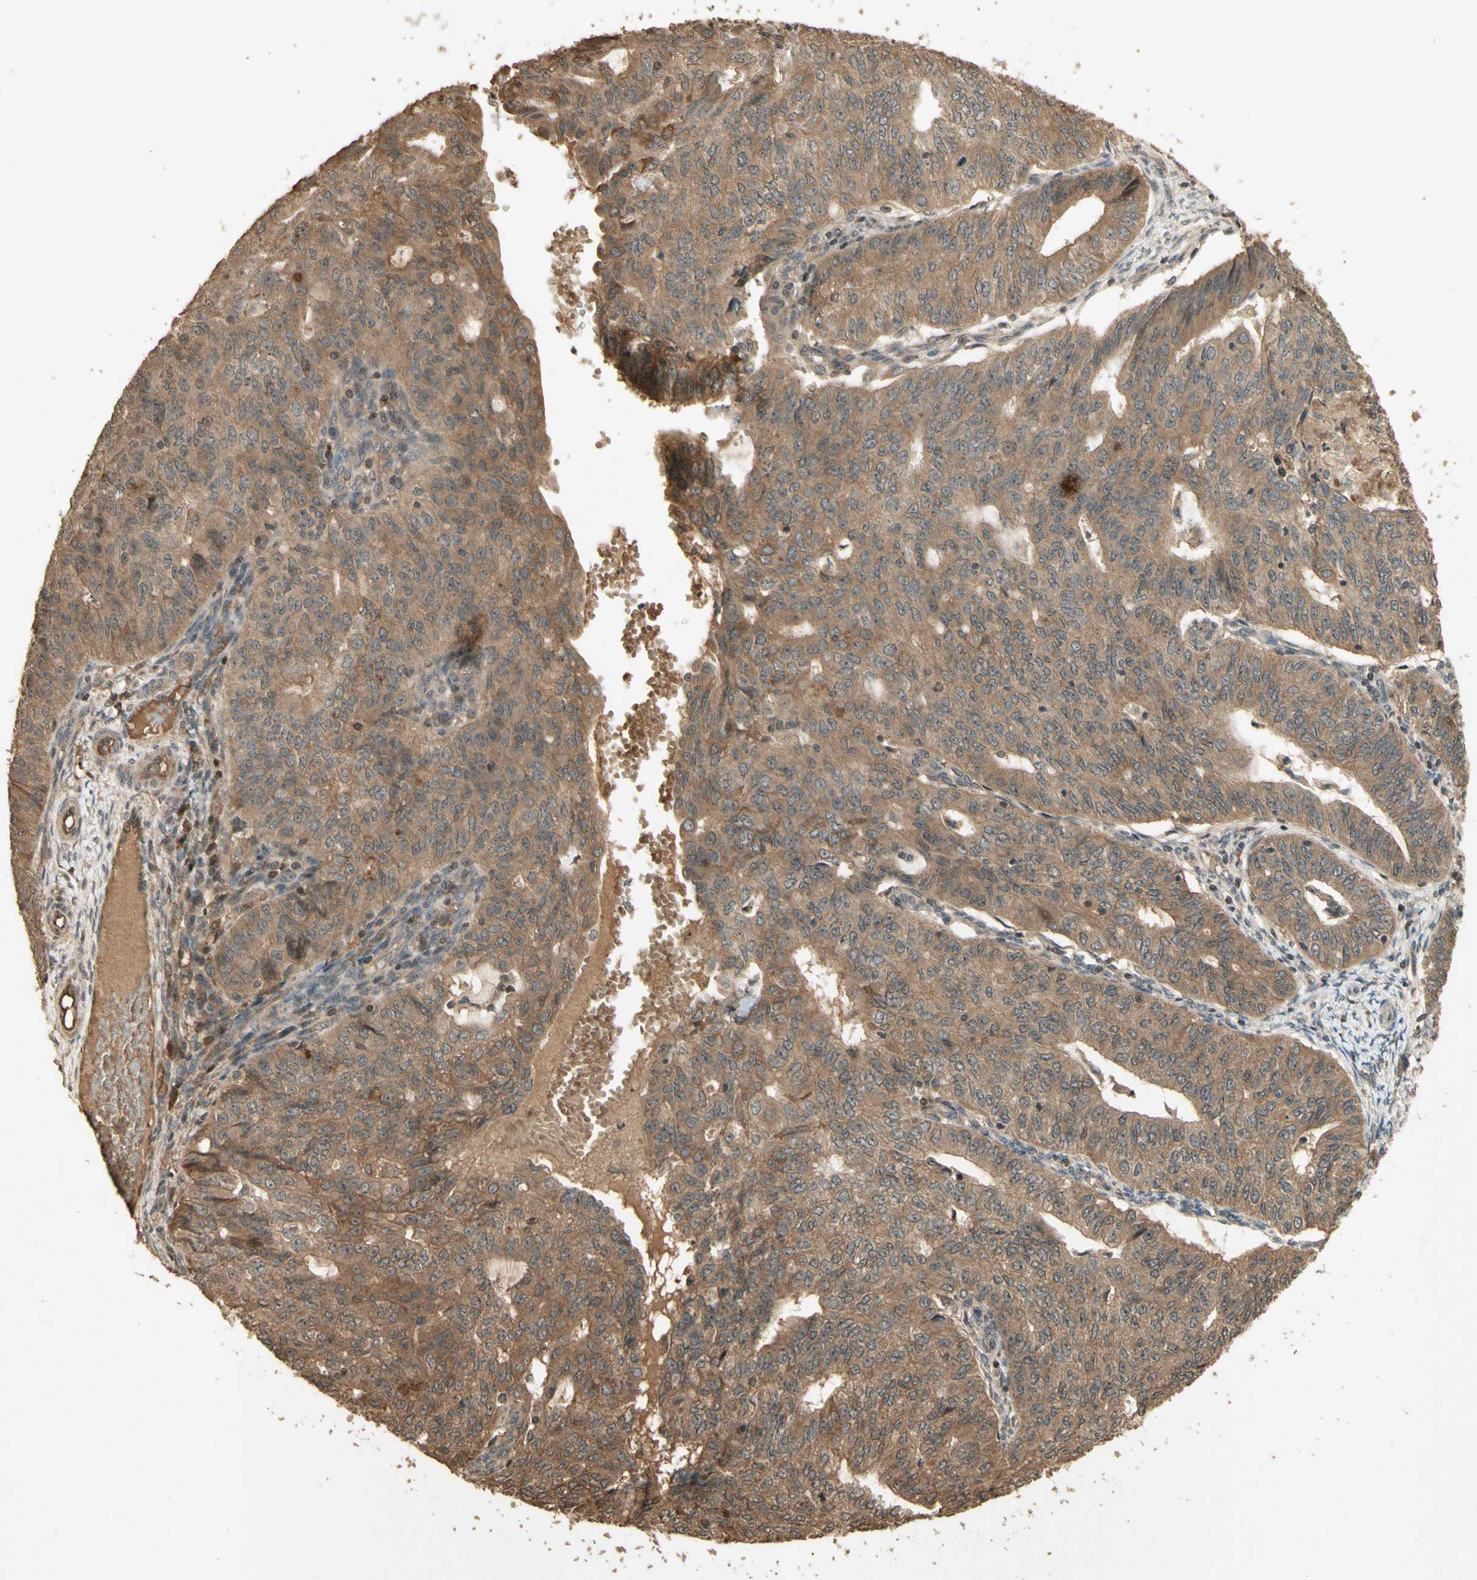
{"staining": {"intensity": "moderate", "quantity": ">75%", "location": "cytoplasmic/membranous"}, "tissue": "endometrial cancer", "cell_type": "Tumor cells", "image_type": "cancer", "snomed": [{"axis": "morphology", "description": "Adenocarcinoma, NOS"}, {"axis": "topography", "description": "Endometrium"}], "caption": "High-magnification brightfield microscopy of adenocarcinoma (endometrial) stained with DAB (brown) and counterstained with hematoxylin (blue). tumor cells exhibit moderate cytoplasmic/membranous staining is appreciated in about>75% of cells.", "gene": "SMAD9", "patient": {"sex": "female", "age": 32}}